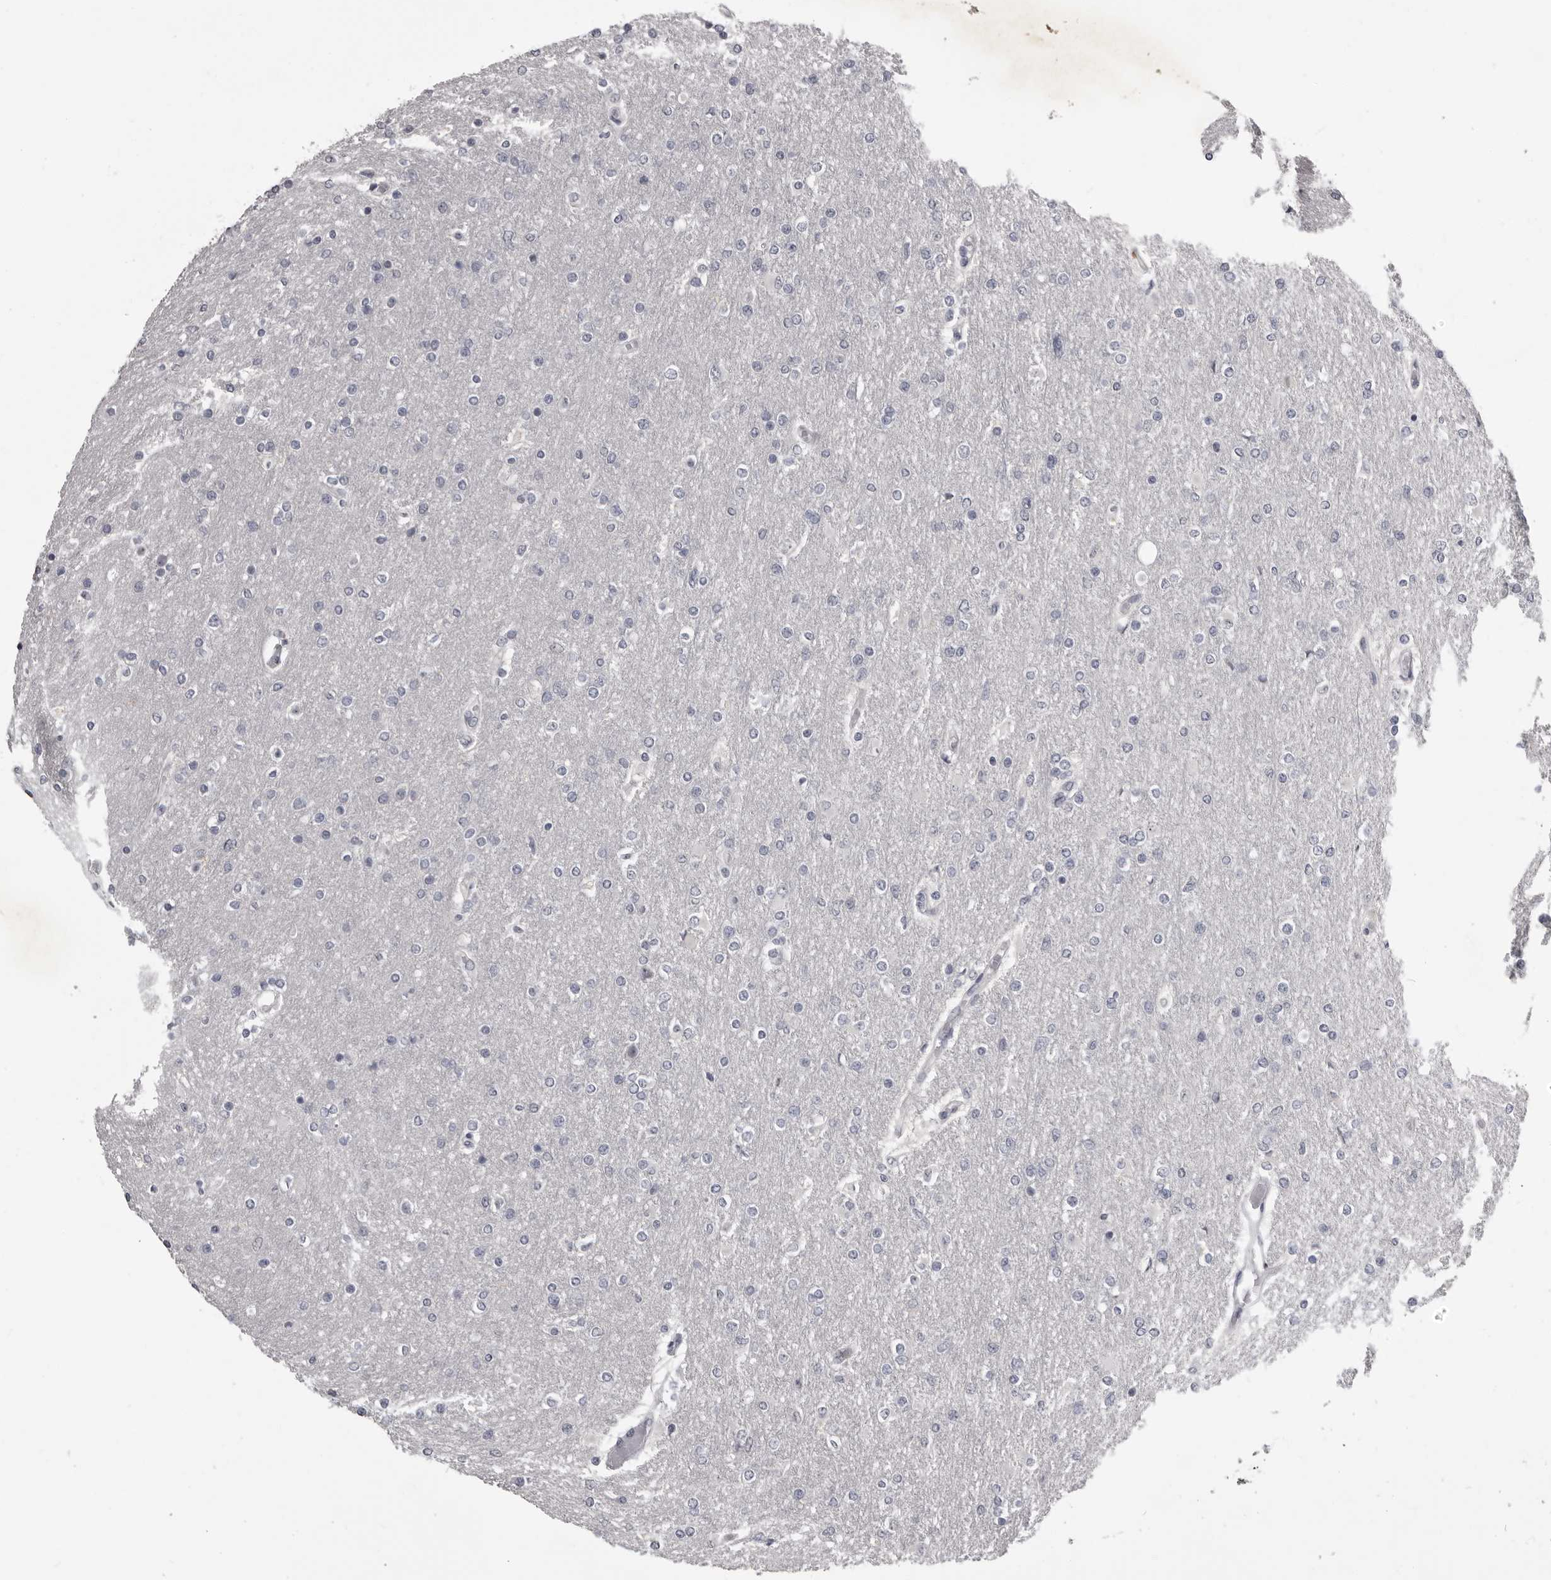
{"staining": {"intensity": "negative", "quantity": "none", "location": "none"}, "tissue": "glioma", "cell_type": "Tumor cells", "image_type": "cancer", "snomed": [{"axis": "morphology", "description": "Glioma, malignant, High grade"}, {"axis": "topography", "description": "Cerebral cortex"}], "caption": "Histopathology image shows no significant protein positivity in tumor cells of malignant high-grade glioma.", "gene": "MRTO4", "patient": {"sex": "female", "age": 36}}